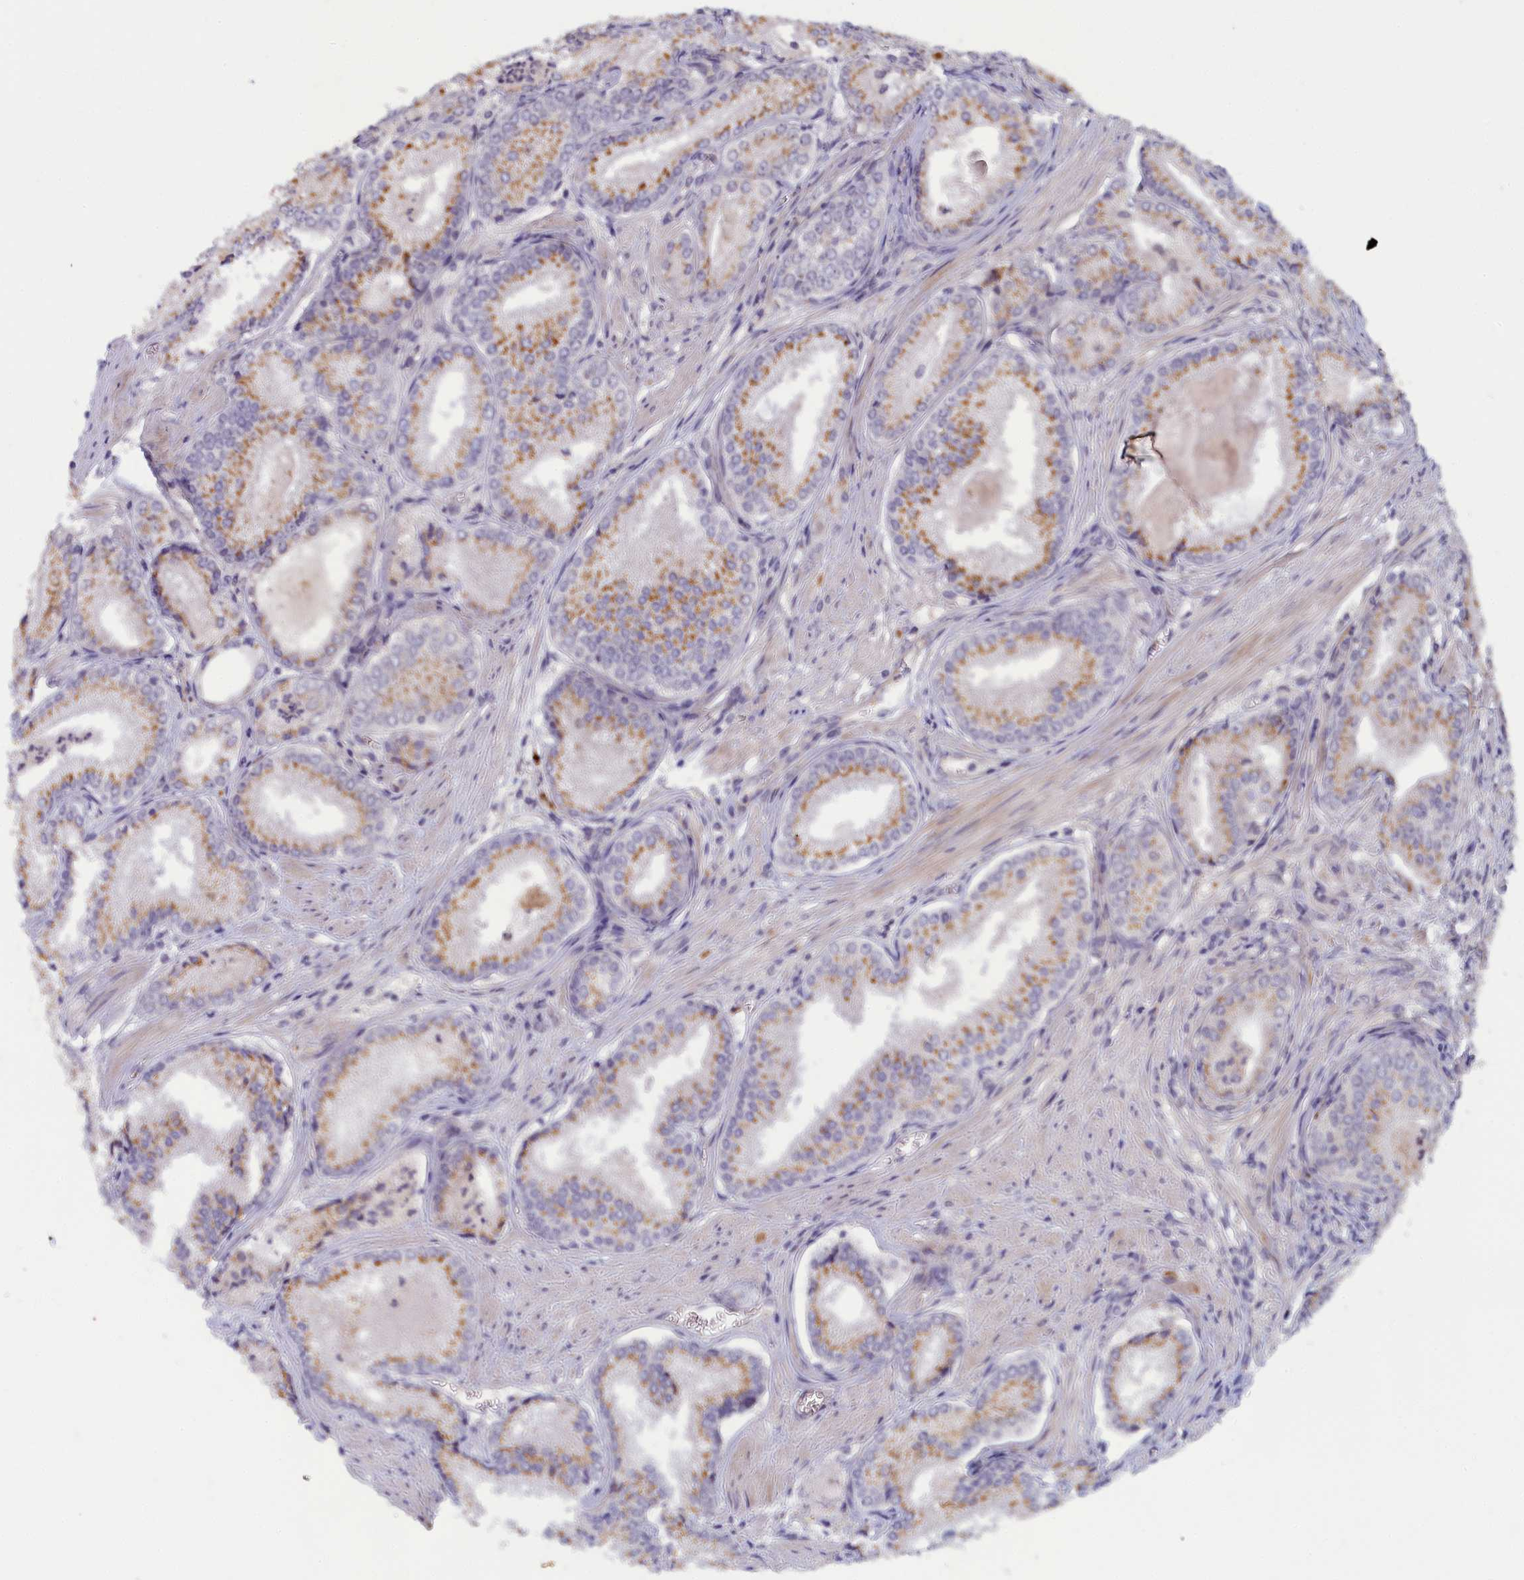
{"staining": {"intensity": "moderate", "quantity": ">75%", "location": "cytoplasmic/membranous"}, "tissue": "prostate cancer", "cell_type": "Tumor cells", "image_type": "cancer", "snomed": [{"axis": "morphology", "description": "Adenocarcinoma, Low grade"}, {"axis": "topography", "description": "Prostate"}], "caption": "This is an image of immunohistochemistry (IHC) staining of low-grade adenocarcinoma (prostate), which shows moderate staining in the cytoplasmic/membranous of tumor cells.", "gene": "IGFALS", "patient": {"sex": "male", "age": 54}}